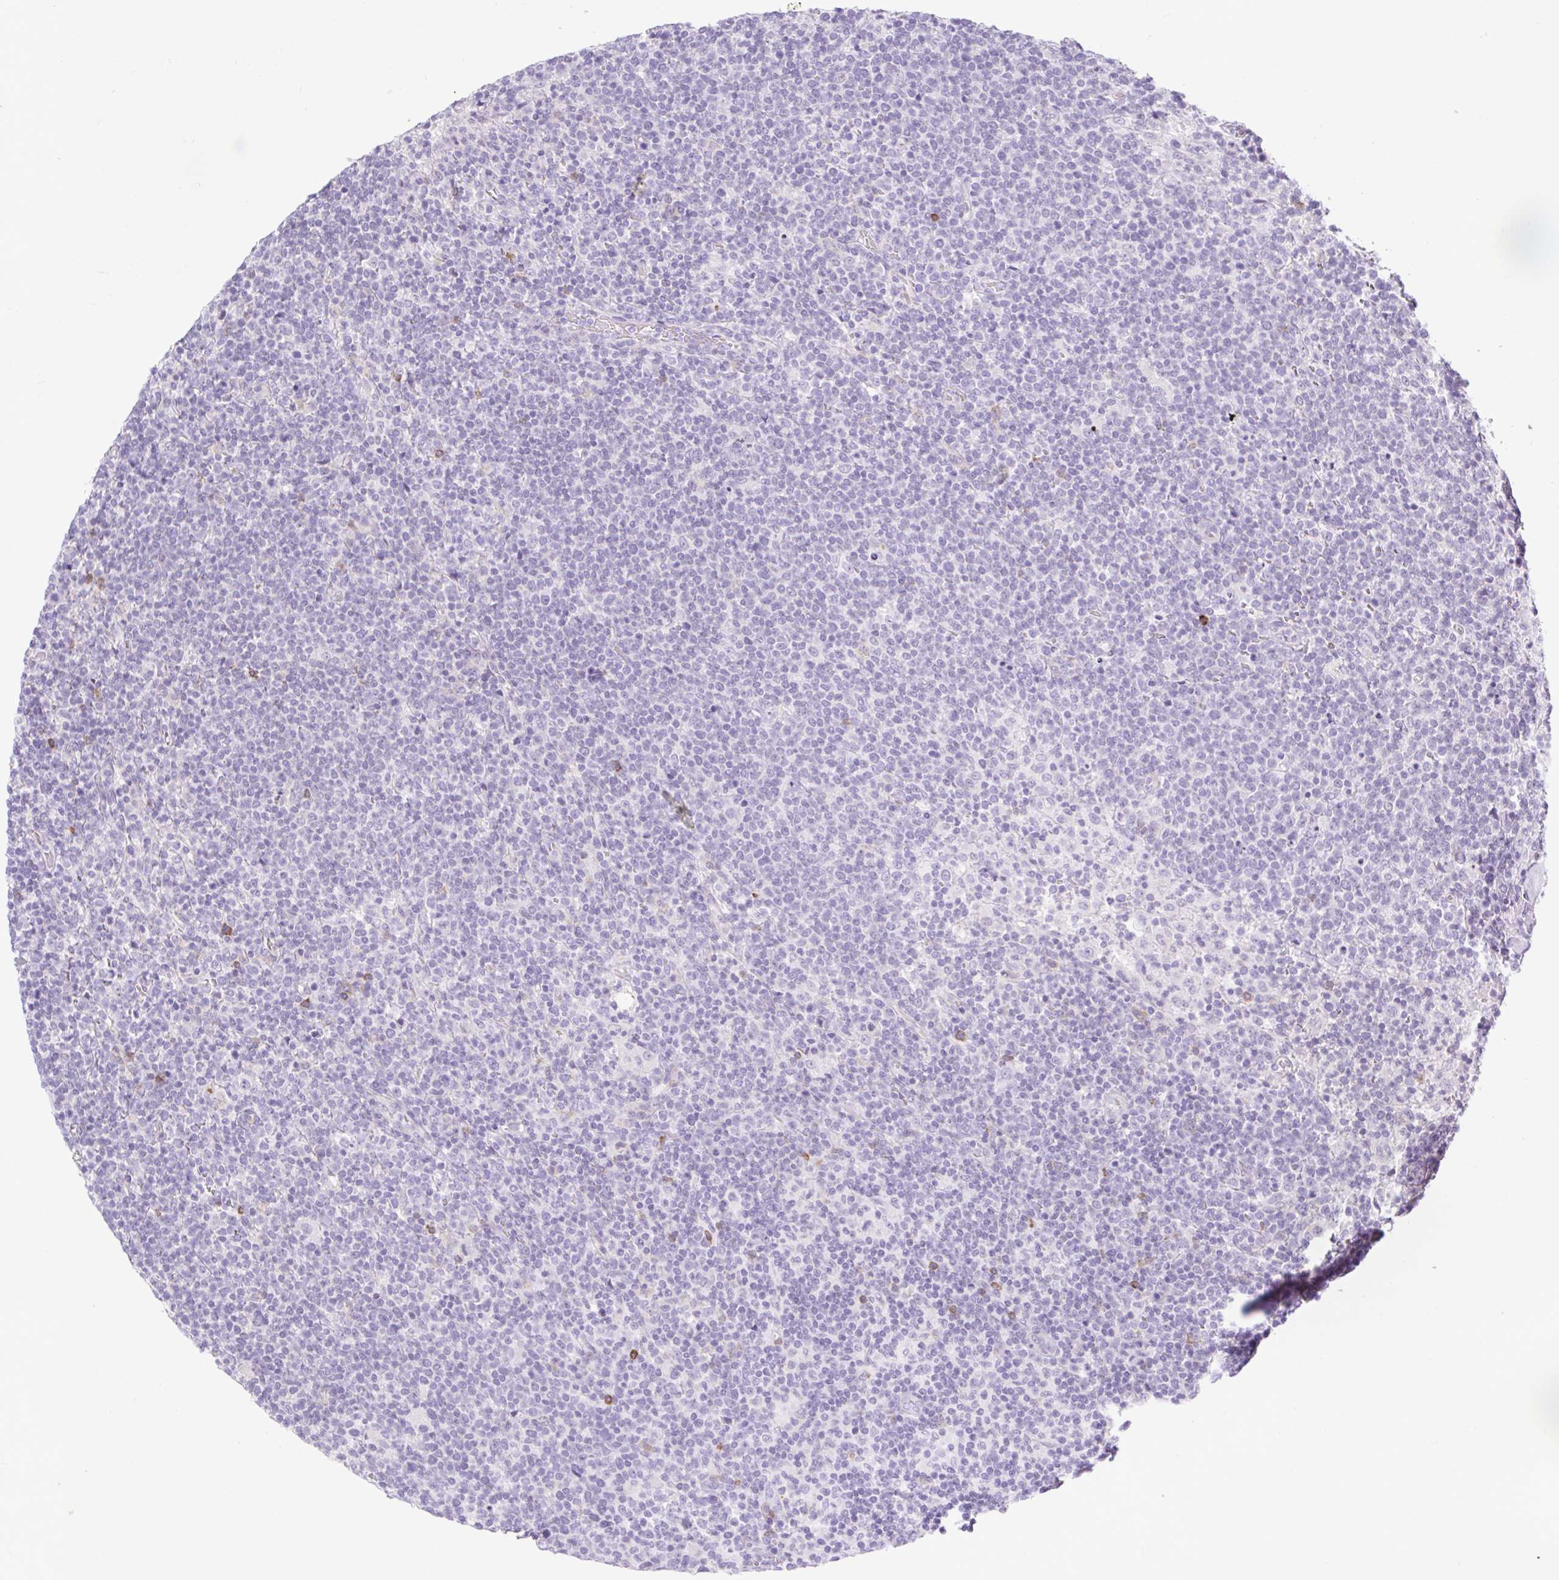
{"staining": {"intensity": "negative", "quantity": "none", "location": "none"}, "tissue": "lymphoma", "cell_type": "Tumor cells", "image_type": "cancer", "snomed": [{"axis": "morphology", "description": "Malignant lymphoma, non-Hodgkin's type, High grade"}, {"axis": "topography", "description": "Lymph node"}], "caption": "DAB (3,3'-diaminobenzidine) immunohistochemical staining of human lymphoma displays no significant expression in tumor cells. Nuclei are stained in blue.", "gene": "BCAS1", "patient": {"sex": "male", "age": 61}}